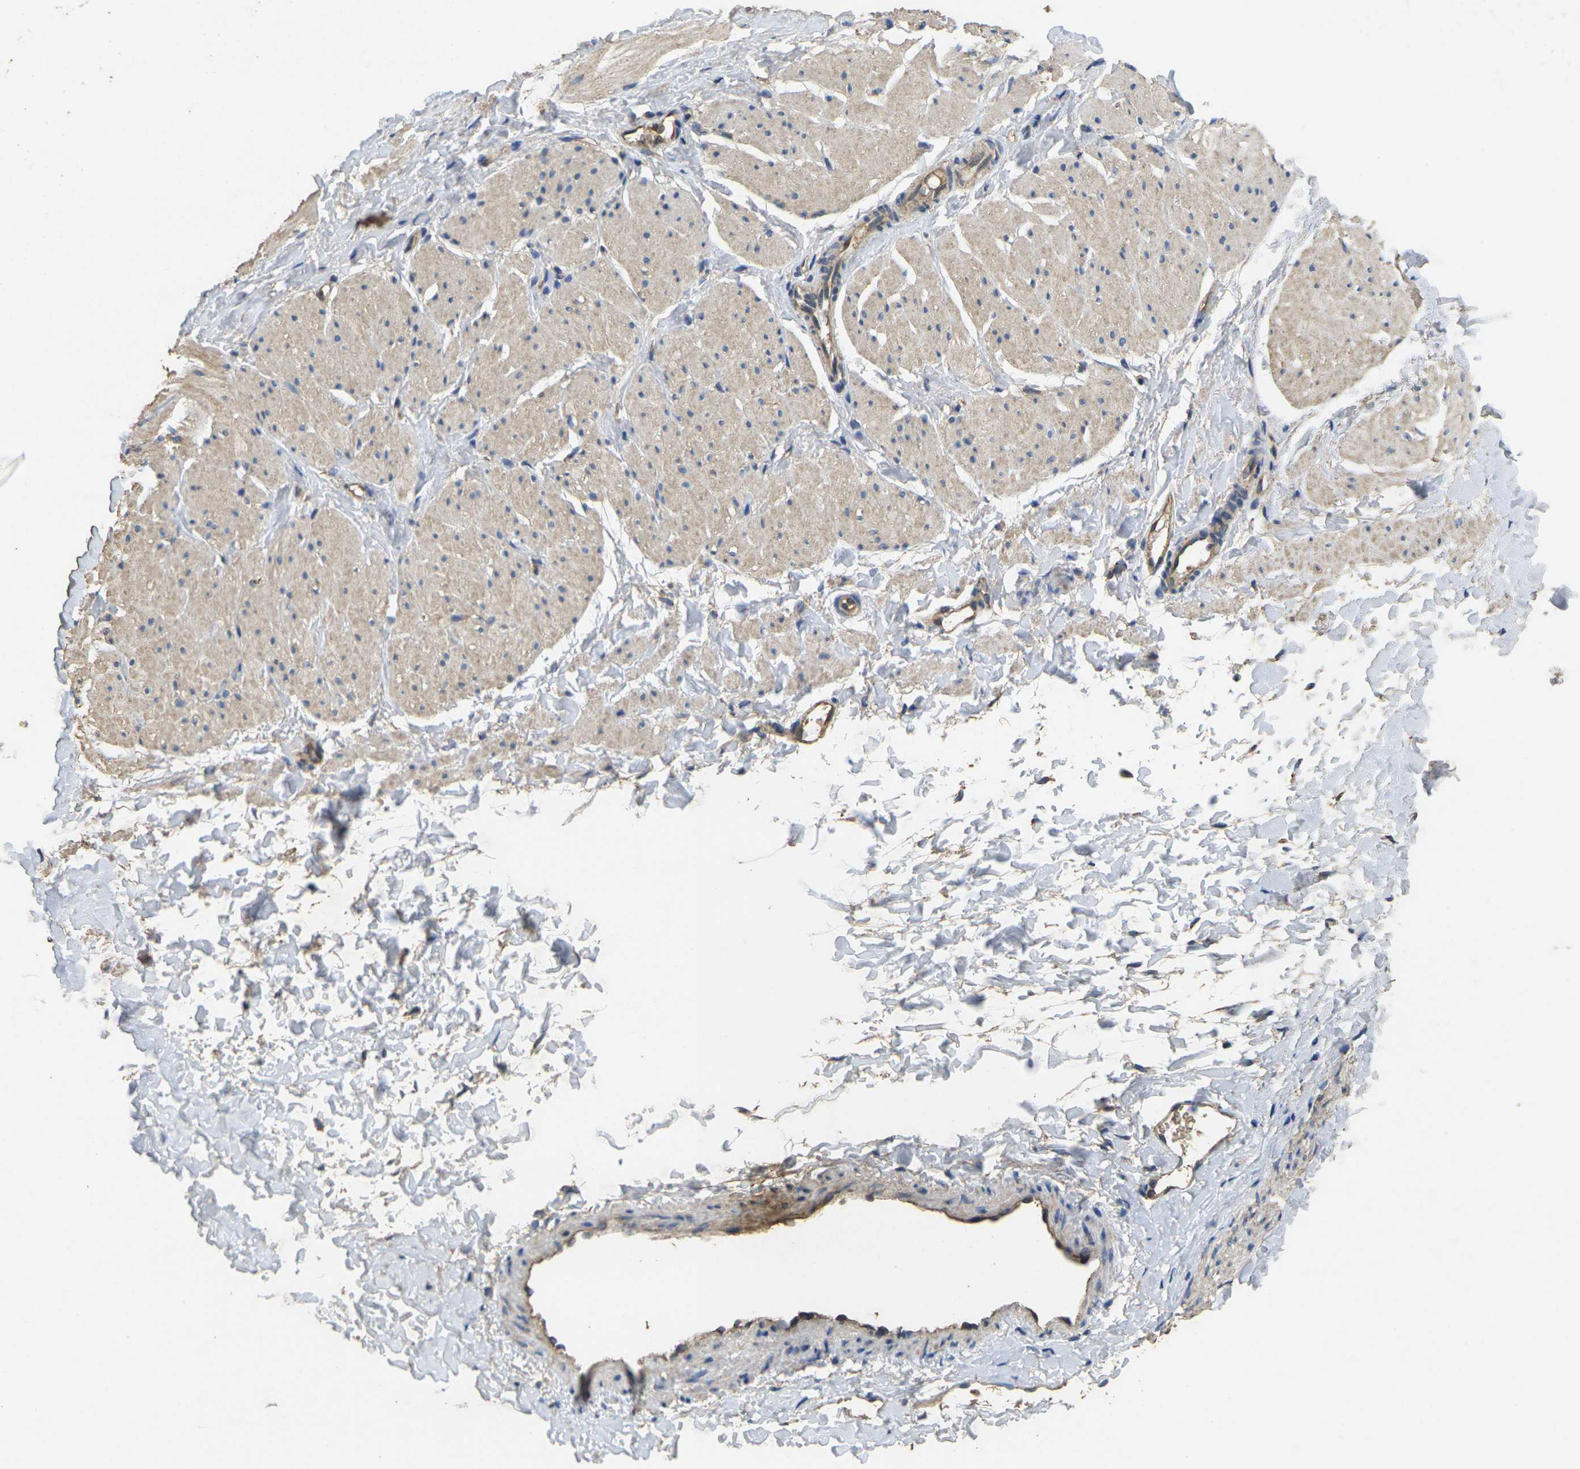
{"staining": {"intensity": "weak", "quantity": ">75%", "location": "cytoplasmic/membranous"}, "tissue": "smooth muscle", "cell_type": "Smooth muscle cells", "image_type": "normal", "snomed": [{"axis": "morphology", "description": "Normal tissue, NOS"}, {"axis": "topography", "description": "Smooth muscle"}], "caption": "Protein positivity by immunohistochemistry (IHC) exhibits weak cytoplasmic/membranous positivity in about >75% of smooth muscle cells in normal smooth muscle.", "gene": "MAPK11", "patient": {"sex": "male", "age": 16}}